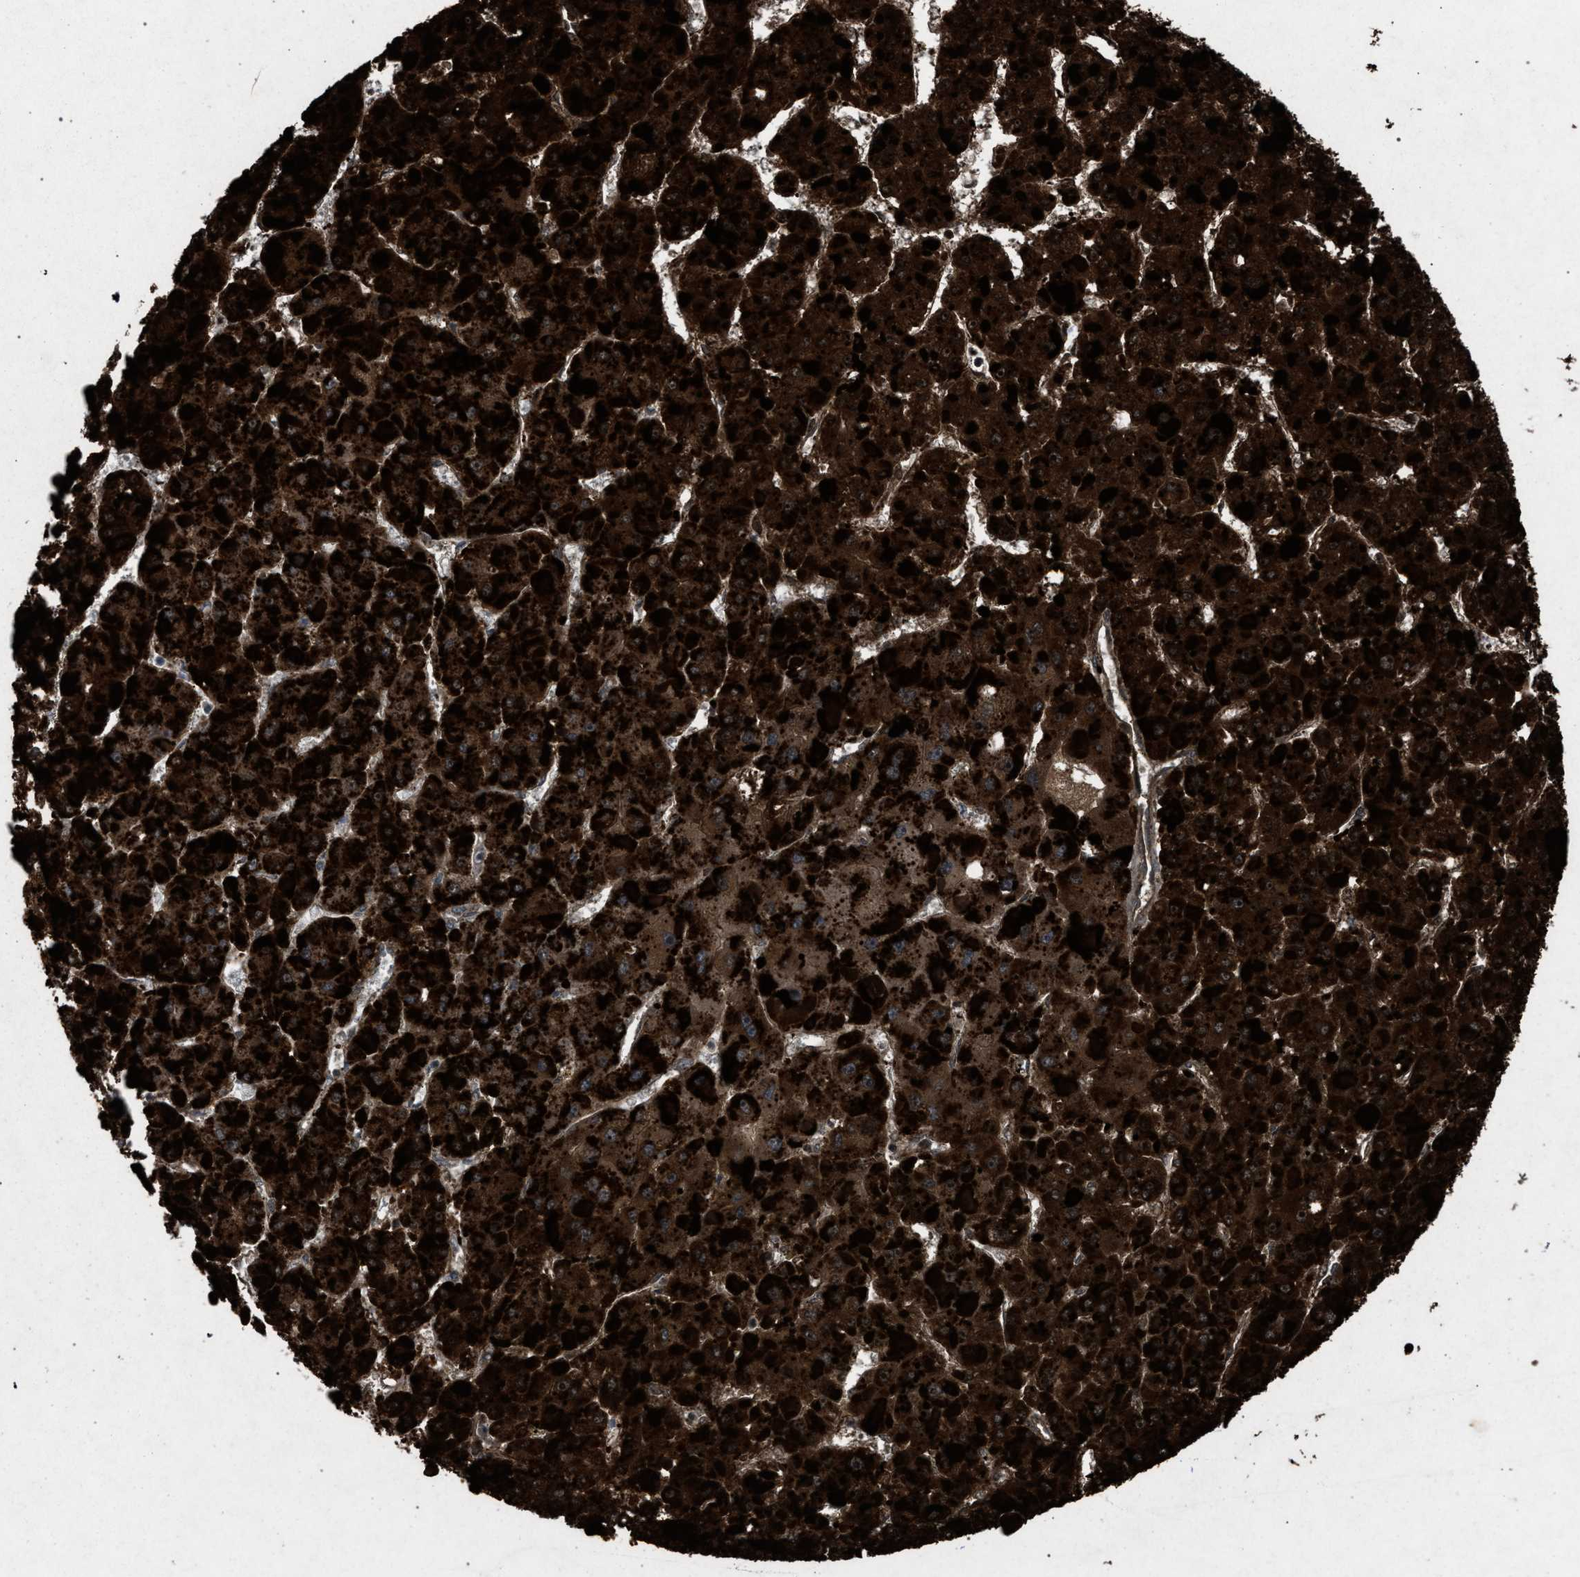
{"staining": {"intensity": "strong", "quantity": ">75%", "location": "cytoplasmic/membranous"}, "tissue": "liver cancer", "cell_type": "Tumor cells", "image_type": "cancer", "snomed": [{"axis": "morphology", "description": "Carcinoma, Hepatocellular, NOS"}, {"axis": "topography", "description": "Liver"}], "caption": "IHC photomicrograph of neoplastic tissue: liver hepatocellular carcinoma stained using IHC exhibits high levels of strong protein expression localized specifically in the cytoplasmic/membranous of tumor cells, appearing as a cytoplasmic/membranous brown color.", "gene": "HSD17B4", "patient": {"sex": "female", "age": 73}}